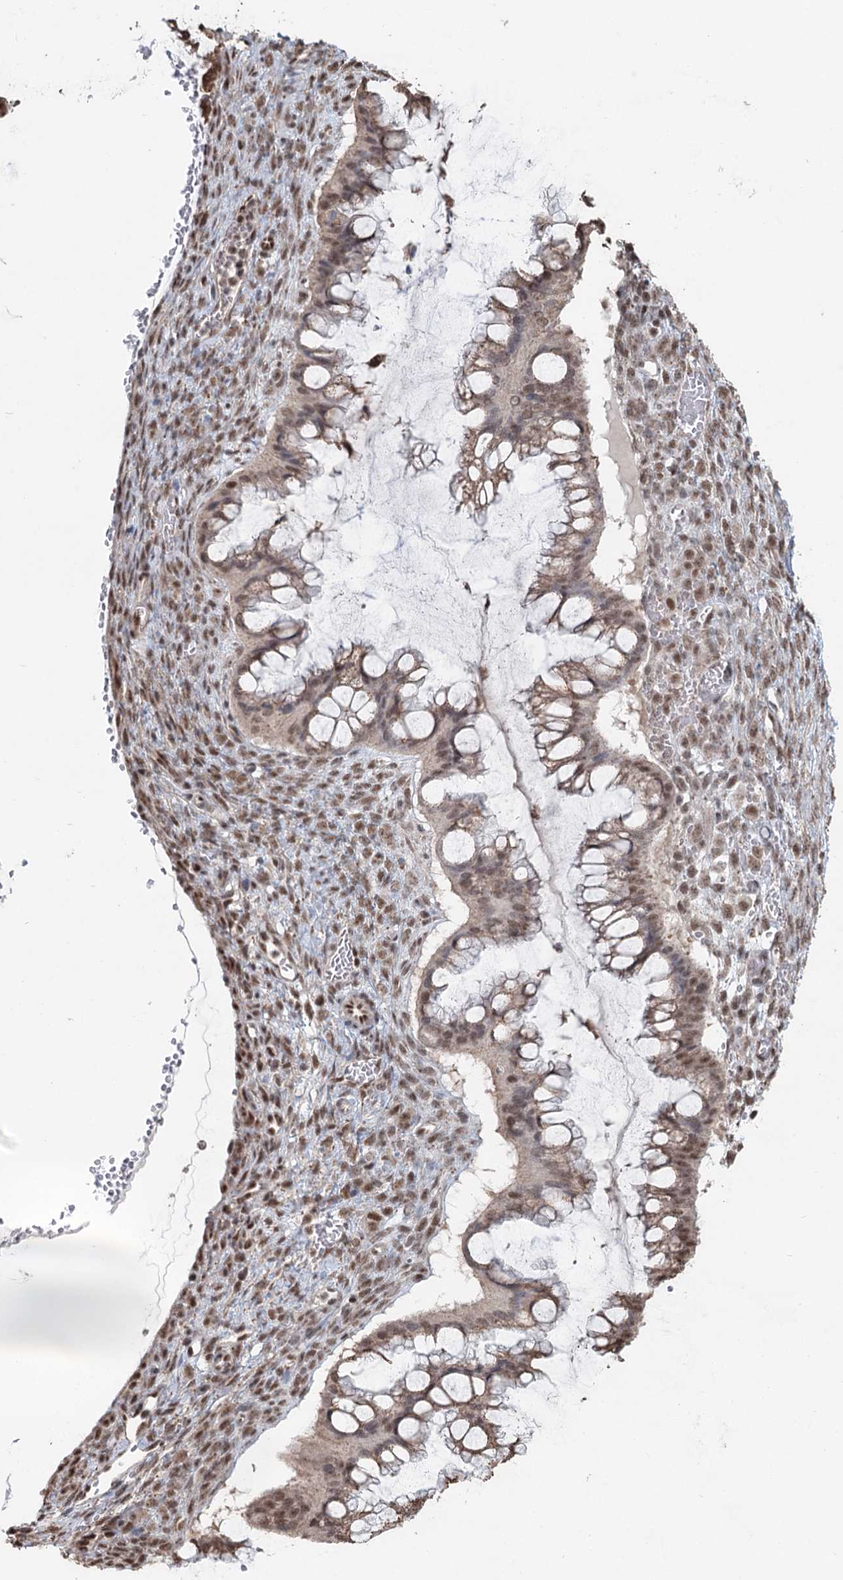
{"staining": {"intensity": "moderate", "quantity": ">75%", "location": "cytoplasmic/membranous,nuclear"}, "tissue": "ovarian cancer", "cell_type": "Tumor cells", "image_type": "cancer", "snomed": [{"axis": "morphology", "description": "Cystadenocarcinoma, mucinous, NOS"}, {"axis": "topography", "description": "Ovary"}], "caption": "Moderate cytoplasmic/membranous and nuclear positivity for a protein is seen in approximately >75% of tumor cells of mucinous cystadenocarcinoma (ovarian) using immunohistochemistry.", "gene": "GPALPP1", "patient": {"sex": "female", "age": 73}}